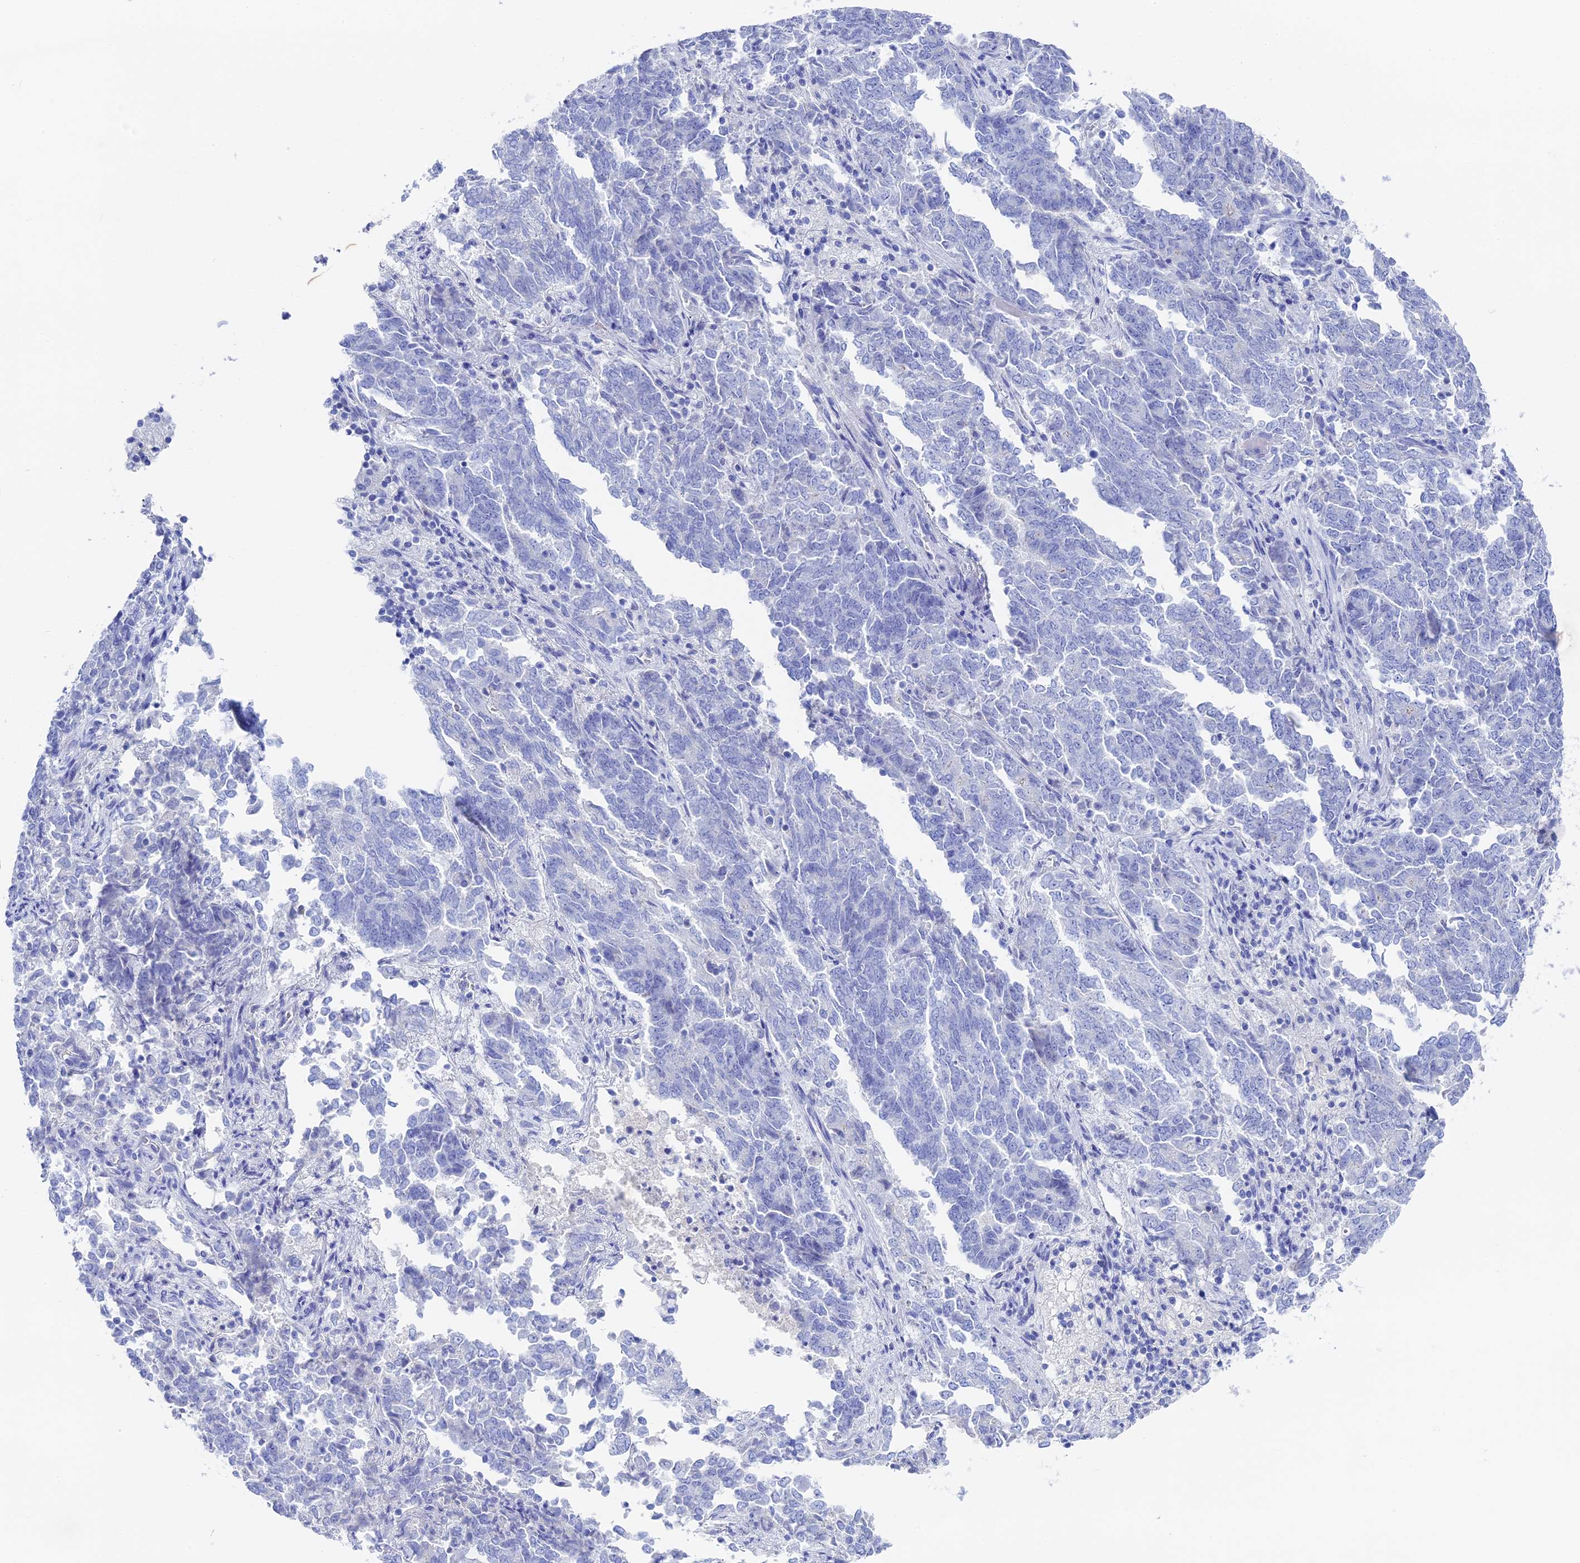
{"staining": {"intensity": "negative", "quantity": "none", "location": "none"}, "tissue": "endometrial cancer", "cell_type": "Tumor cells", "image_type": "cancer", "snomed": [{"axis": "morphology", "description": "Adenocarcinoma, NOS"}, {"axis": "topography", "description": "Endometrium"}], "caption": "Immunohistochemistry (IHC) image of human endometrial adenocarcinoma stained for a protein (brown), which shows no expression in tumor cells.", "gene": "UNC119", "patient": {"sex": "female", "age": 80}}